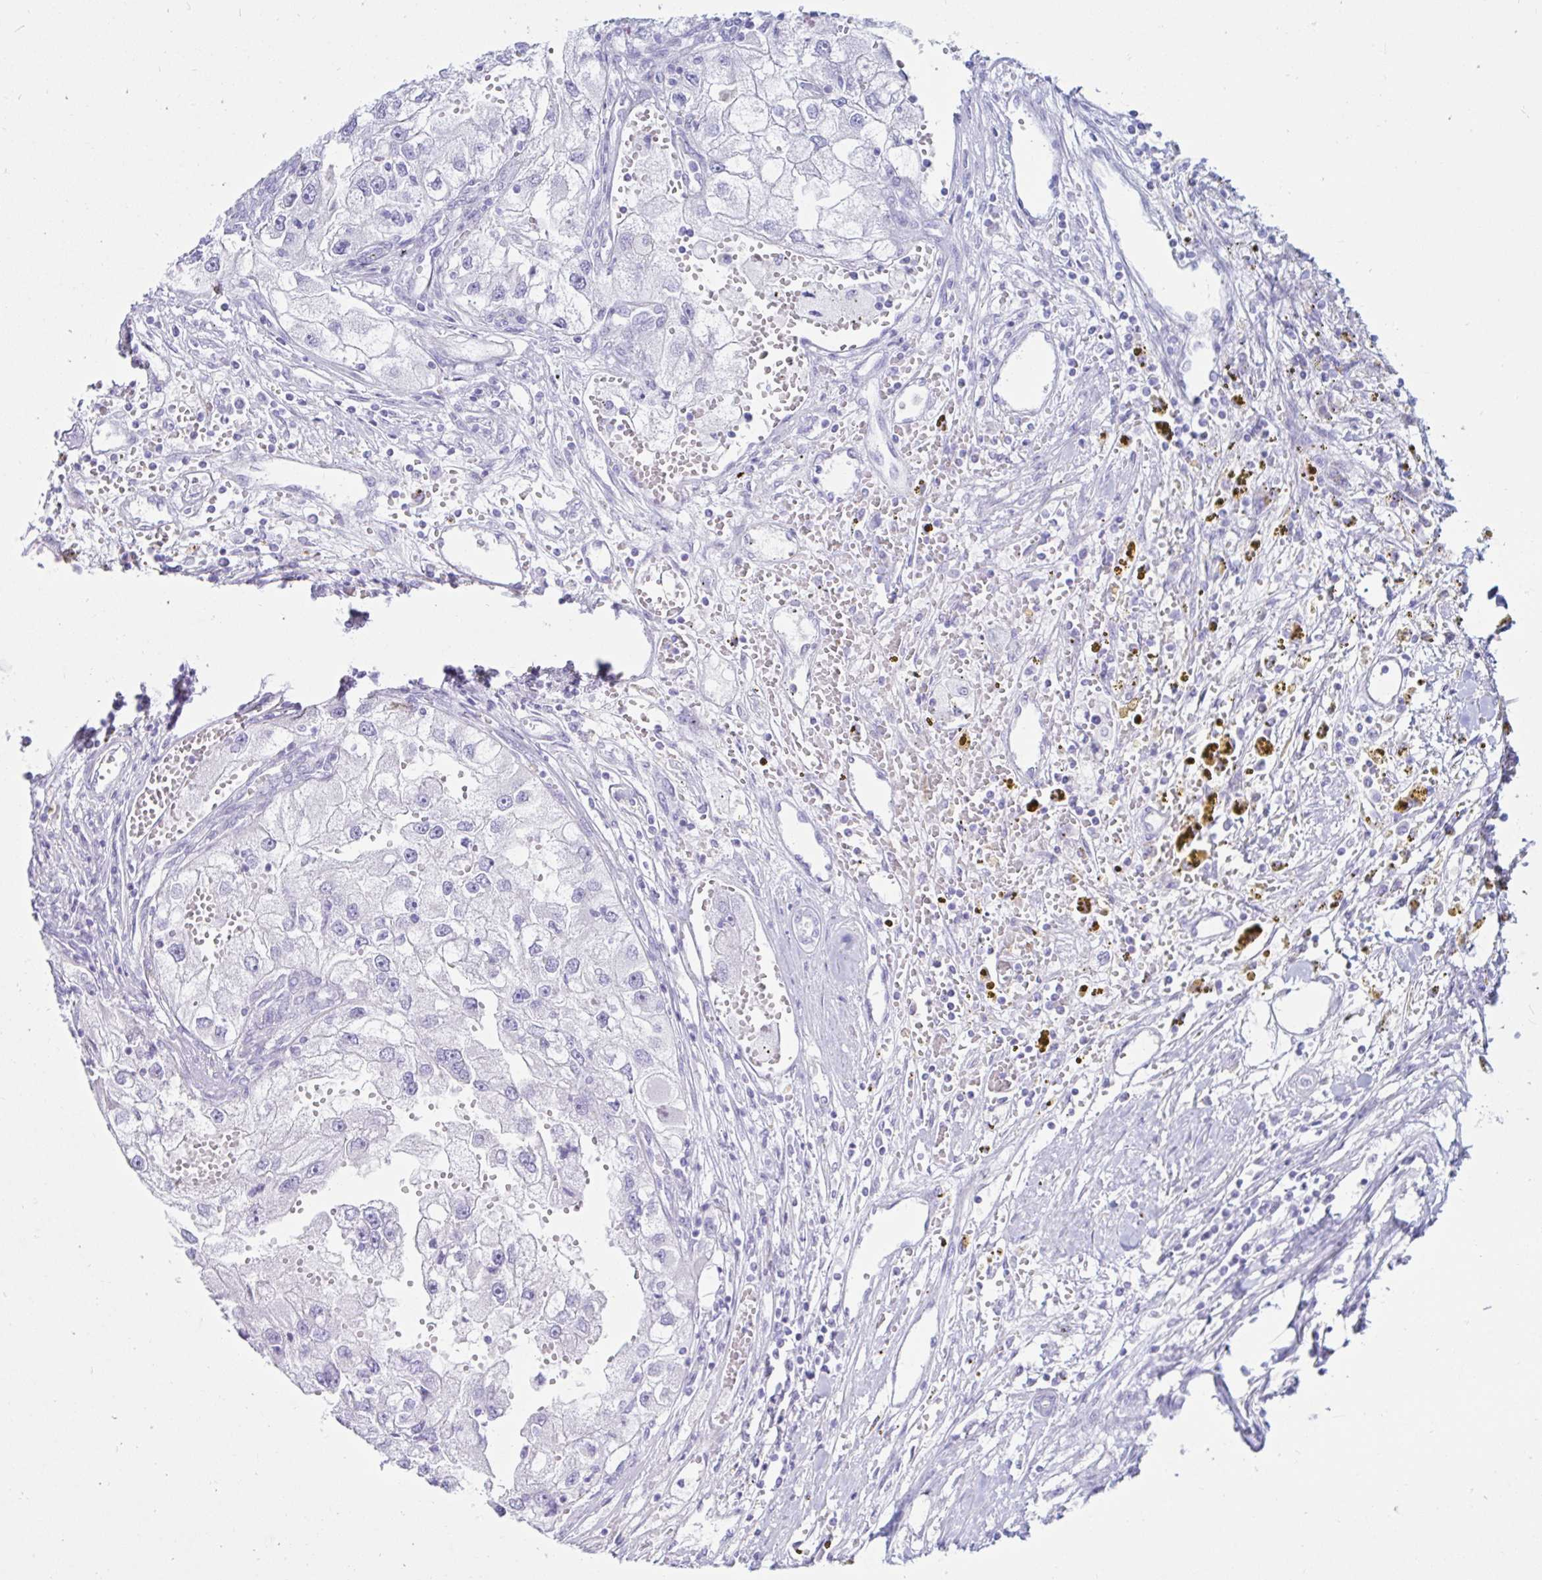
{"staining": {"intensity": "negative", "quantity": "none", "location": "none"}, "tissue": "renal cancer", "cell_type": "Tumor cells", "image_type": "cancer", "snomed": [{"axis": "morphology", "description": "Adenocarcinoma, NOS"}, {"axis": "topography", "description": "Kidney"}], "caption": "High power microscopy histopathology image of an immunohistochemistry image of renal cancer, revealing no significant staining in tumor cells.", "gene": "BEST1", "patient": {"sex": "male", "age": 63}}